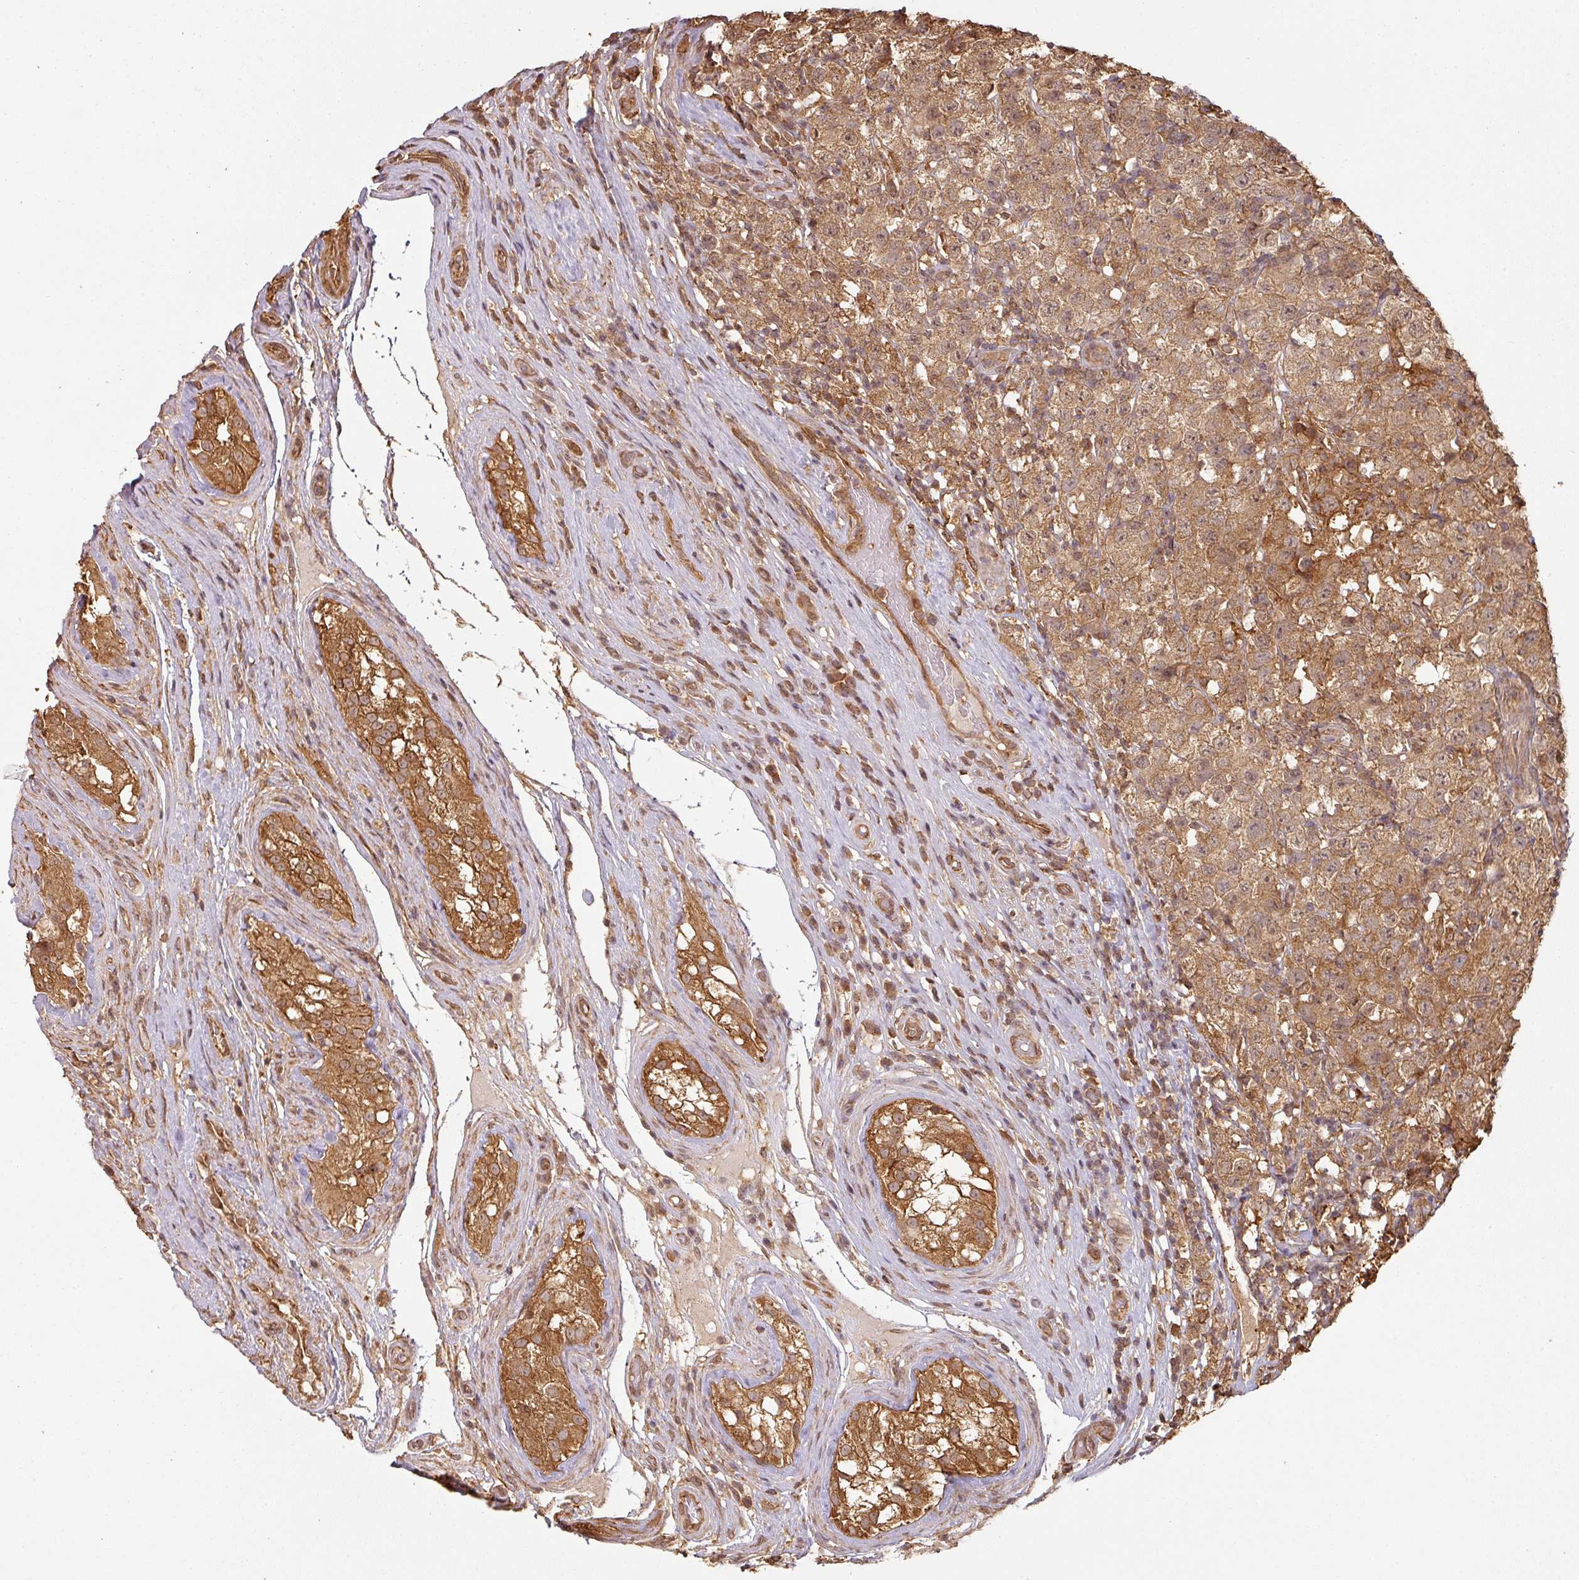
{"staining": {"intensity": "moderate", "quantity": ">75%", "location": "cytoplasmic/membranous,nuclear"}, "tissue": "testis cancer", "cell_type": "Tumor cells", "image_type": "cancer", "snomed": [{"axis": "morphology", "description": "Seminoma, NOS"}, {"axis": "morphology", "description": "Carcinoma, Embryonal, NOS"}, {"axis": "topography", "description": "Testis"}], "caption": "Moderate cytoplasmic/membranous and nuclear protein staining is present in about >75% of tumor cells in testis cancer (embryonal carcinoma).", "gene": "ZNF322", "patient": {"sex": "male", "age": 41}}